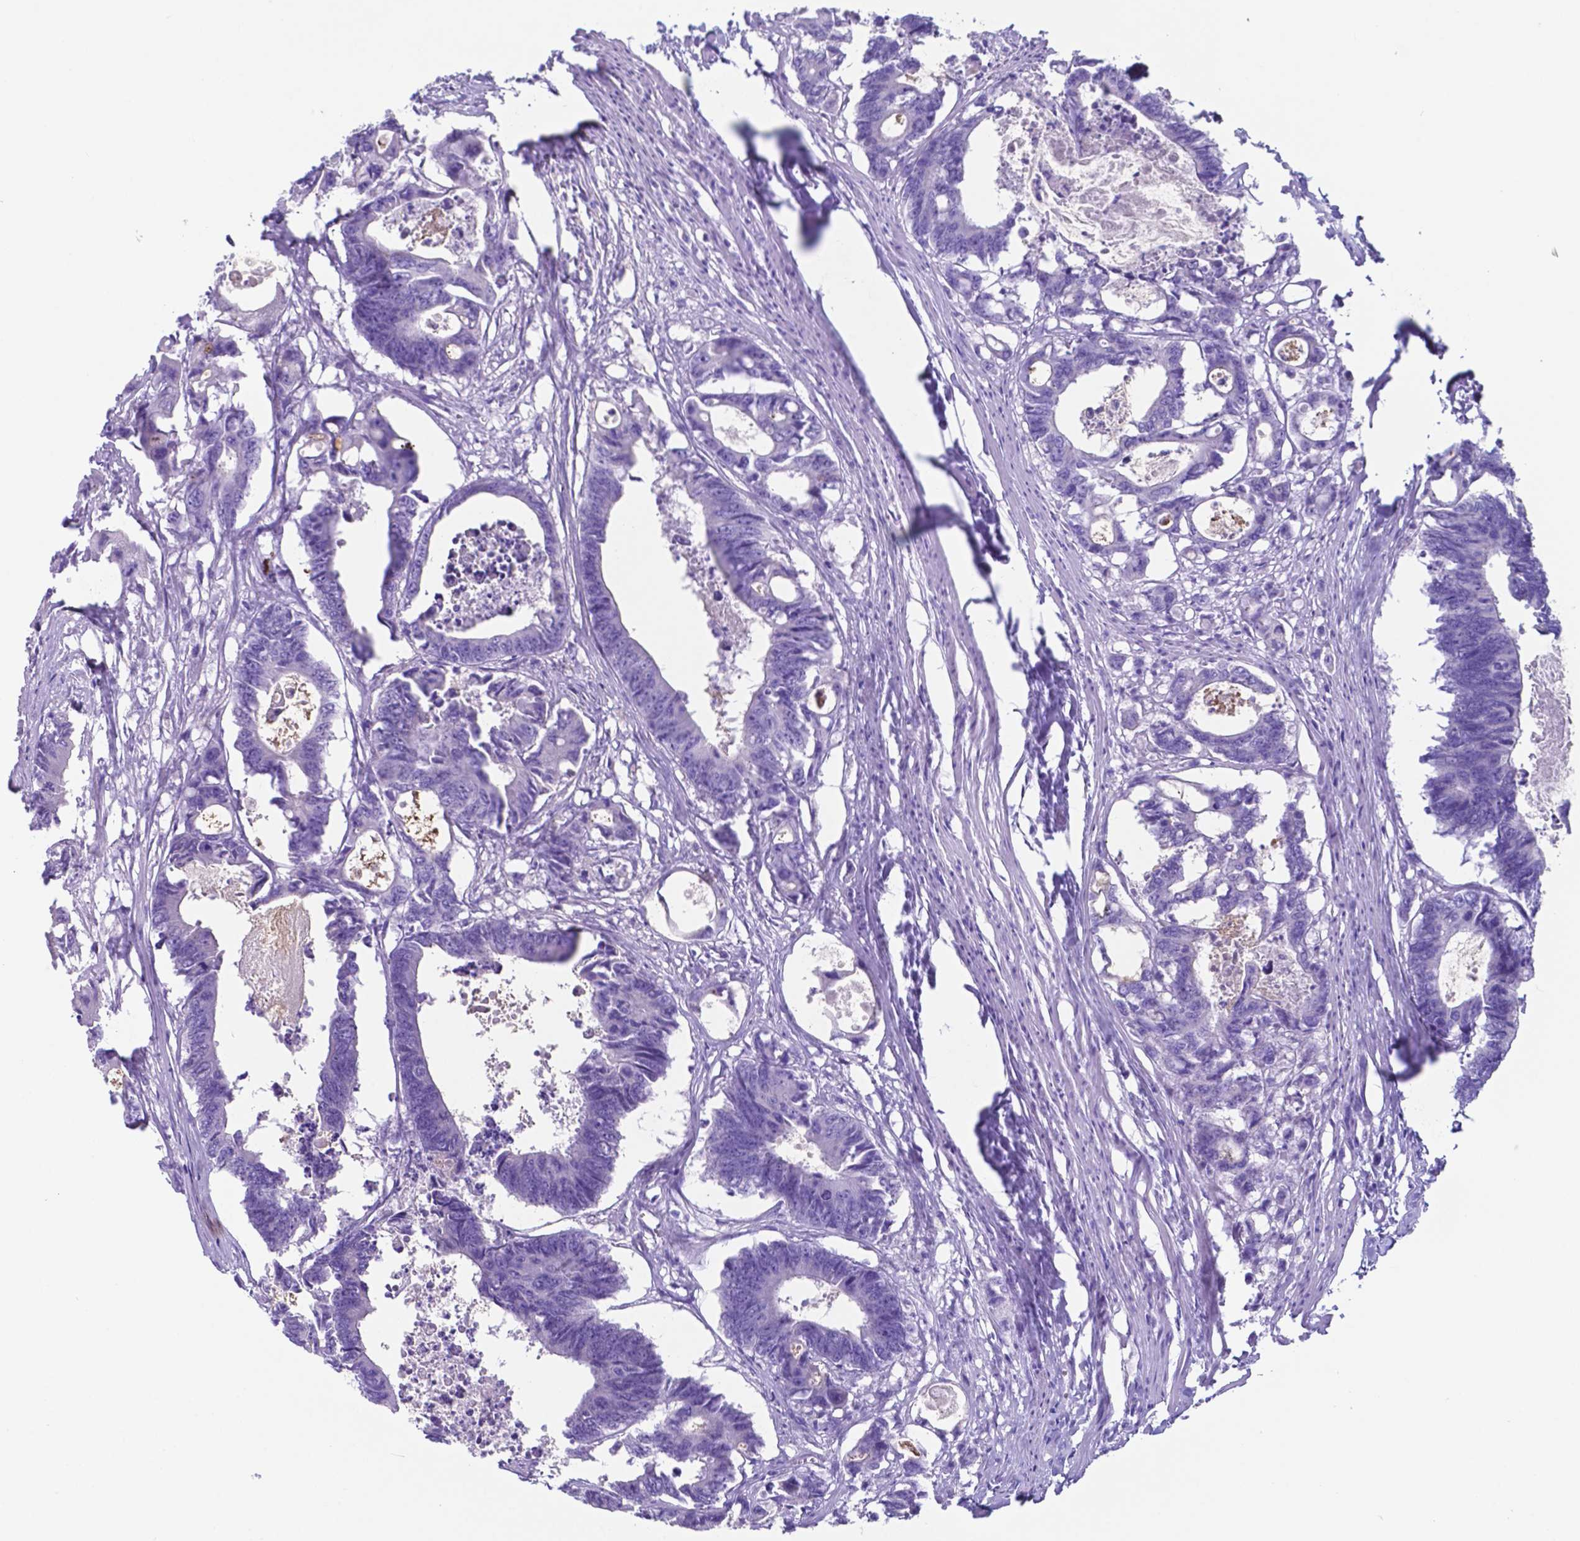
{"staining": {"intensity": "negative", "quantity": "none", "location": "none"}, "tissue": "colorectal cancer", "cell_type": "Tumor cells", "image_type": "cancer", "snomed": [{"axis": "morphology", "description": "Adenocarcinoma, NOS"}, {"axis": "topography", "description": "Rectum"}], "caption": "DAB immunohistochemical staining of colorectal cancer (adenocarcinoma) reveals no significant positivity in tumor cells.", "gene": "DNAAF8", "patient": {"sex": "male", "age": 54}}